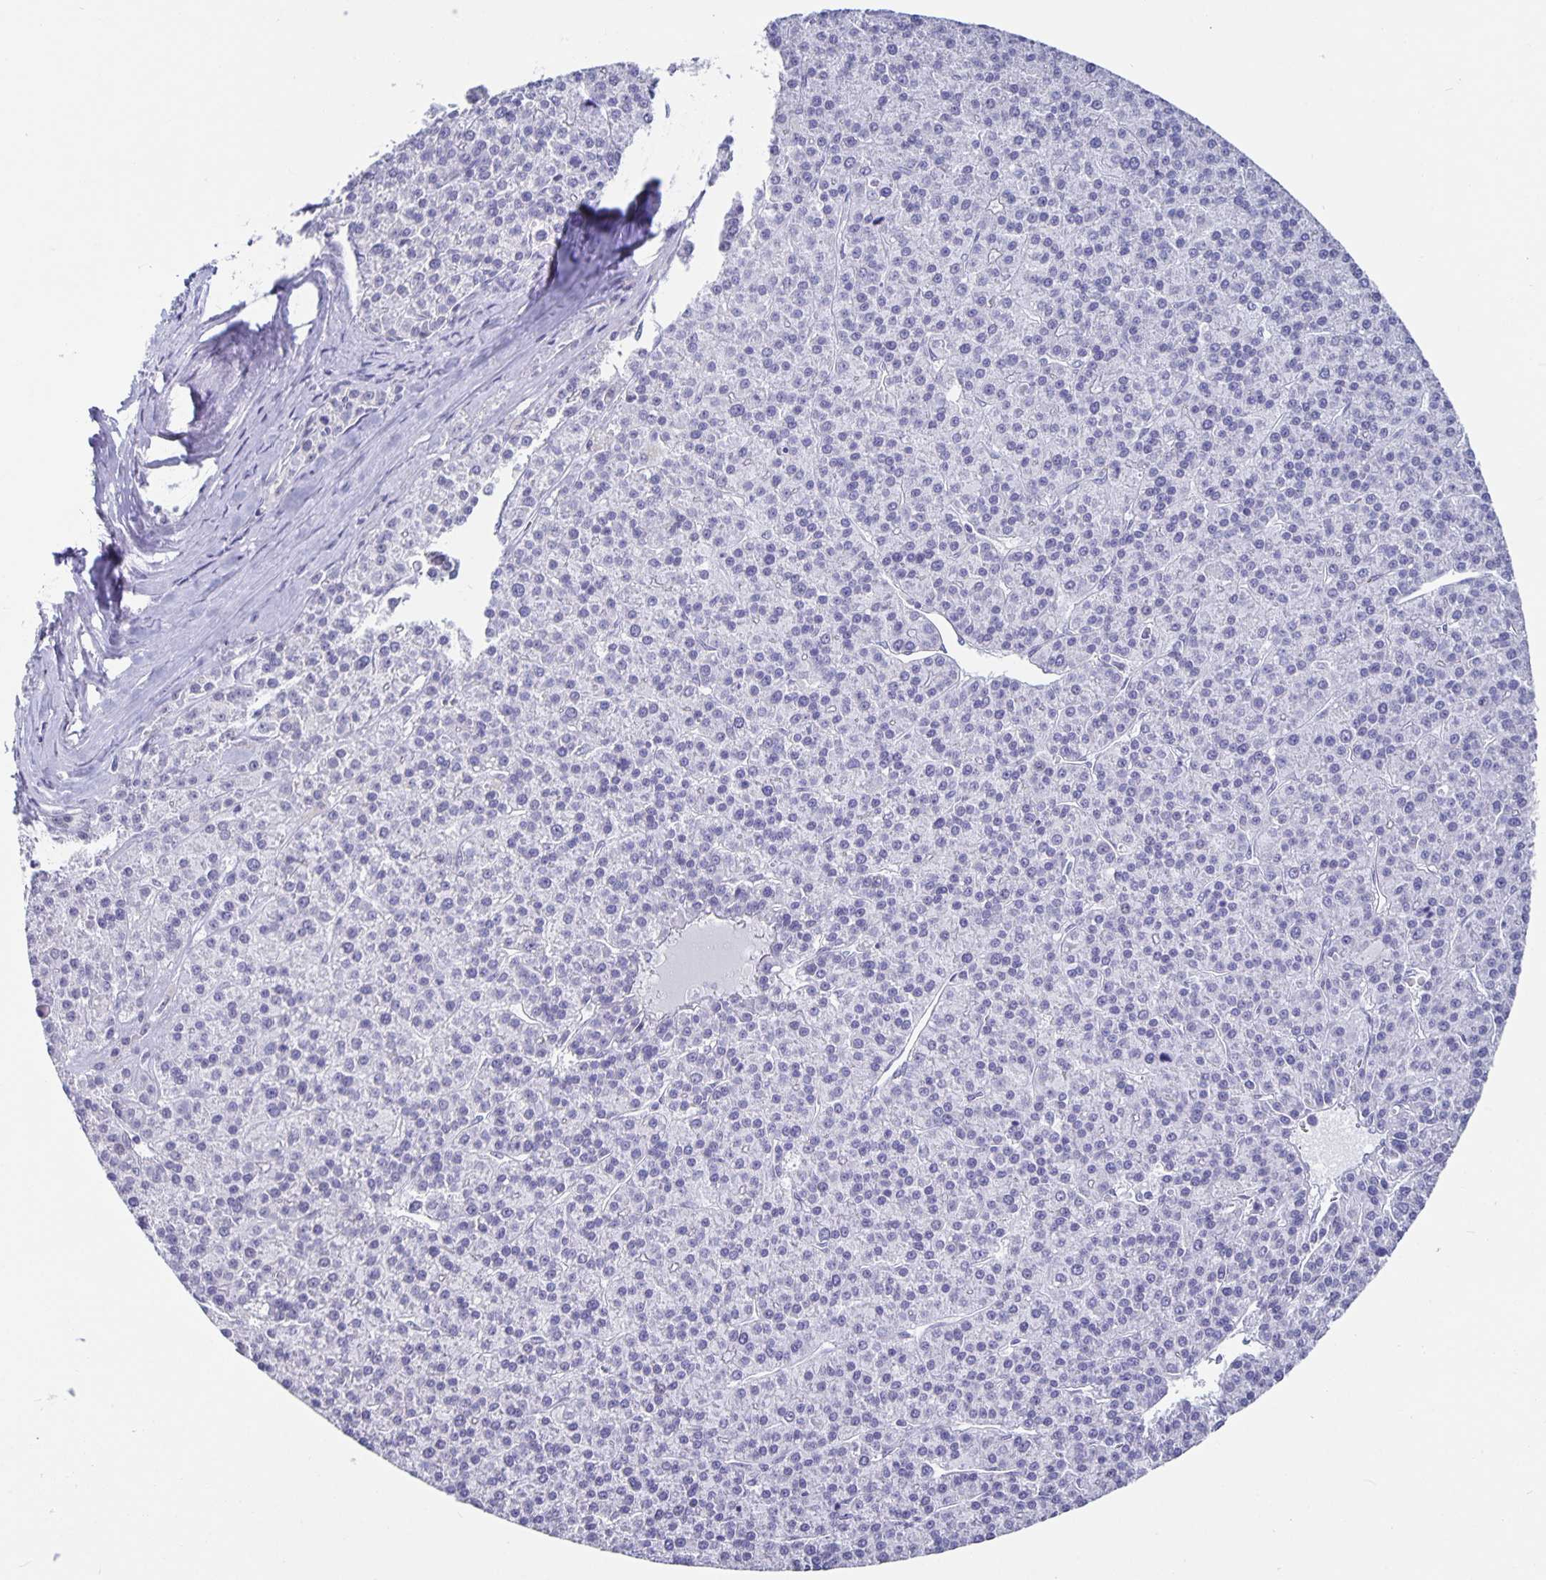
{"staining": {"intensity": "negative", "quantity": "none", "location": "none"}, "tissue": "liver cancer", "cell_type": "Tumor cells", "image_type": "cancer", "snomed": [{"axis": "morphology", "description": "Carcinoma, Hepatocellular, NOS"}, {"axis": "topography", "description": "Liver"}], "caption": "An IHC image of hepatocellular carcinoma (liver) is shown. There is no staining in tumor cells of hepatocellular carcinoma (liver).", "gene": "OLIG2", "patient": {"sex": "female", "age": 58}}